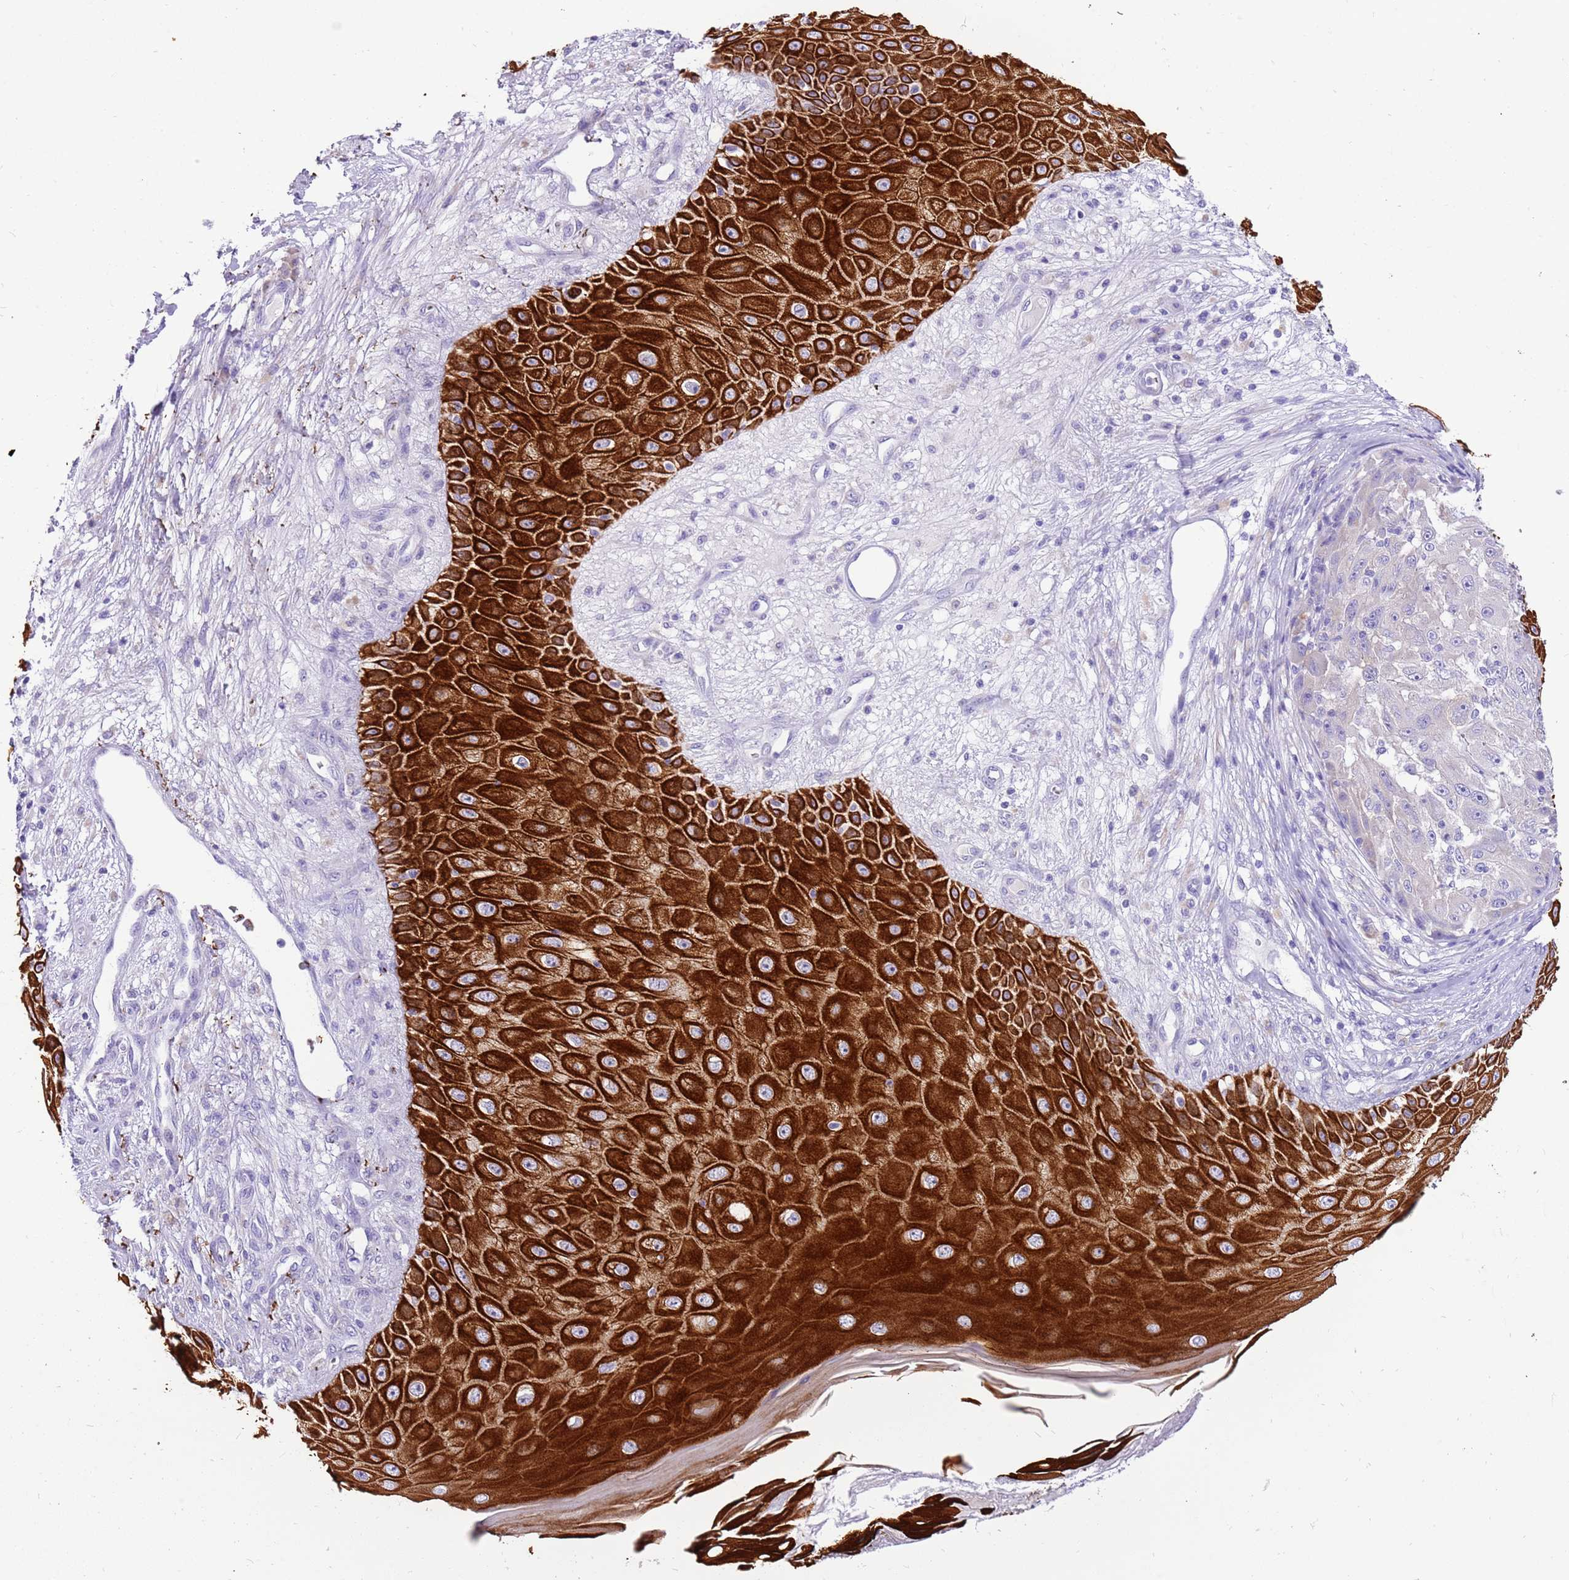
{"staining": {"intensity": "negative", "quantity": "none", "location": "none"}, "tissue": "melanoma", "cell_type": "Tumor cells", "image_type": "cancer", "snomed": [{"axis": "morphology", "description": "Malignant melanoma, NOS"}, {"axis": "topography", "description": "Skin"}], "caption": "An immunohistochemistry micrograph of malignant melanoma is shown. There is no staining in tumor cells of malignant melanoma.", "gene": "R3HDM4", "patient": {"sex": "male", "age": 53}}